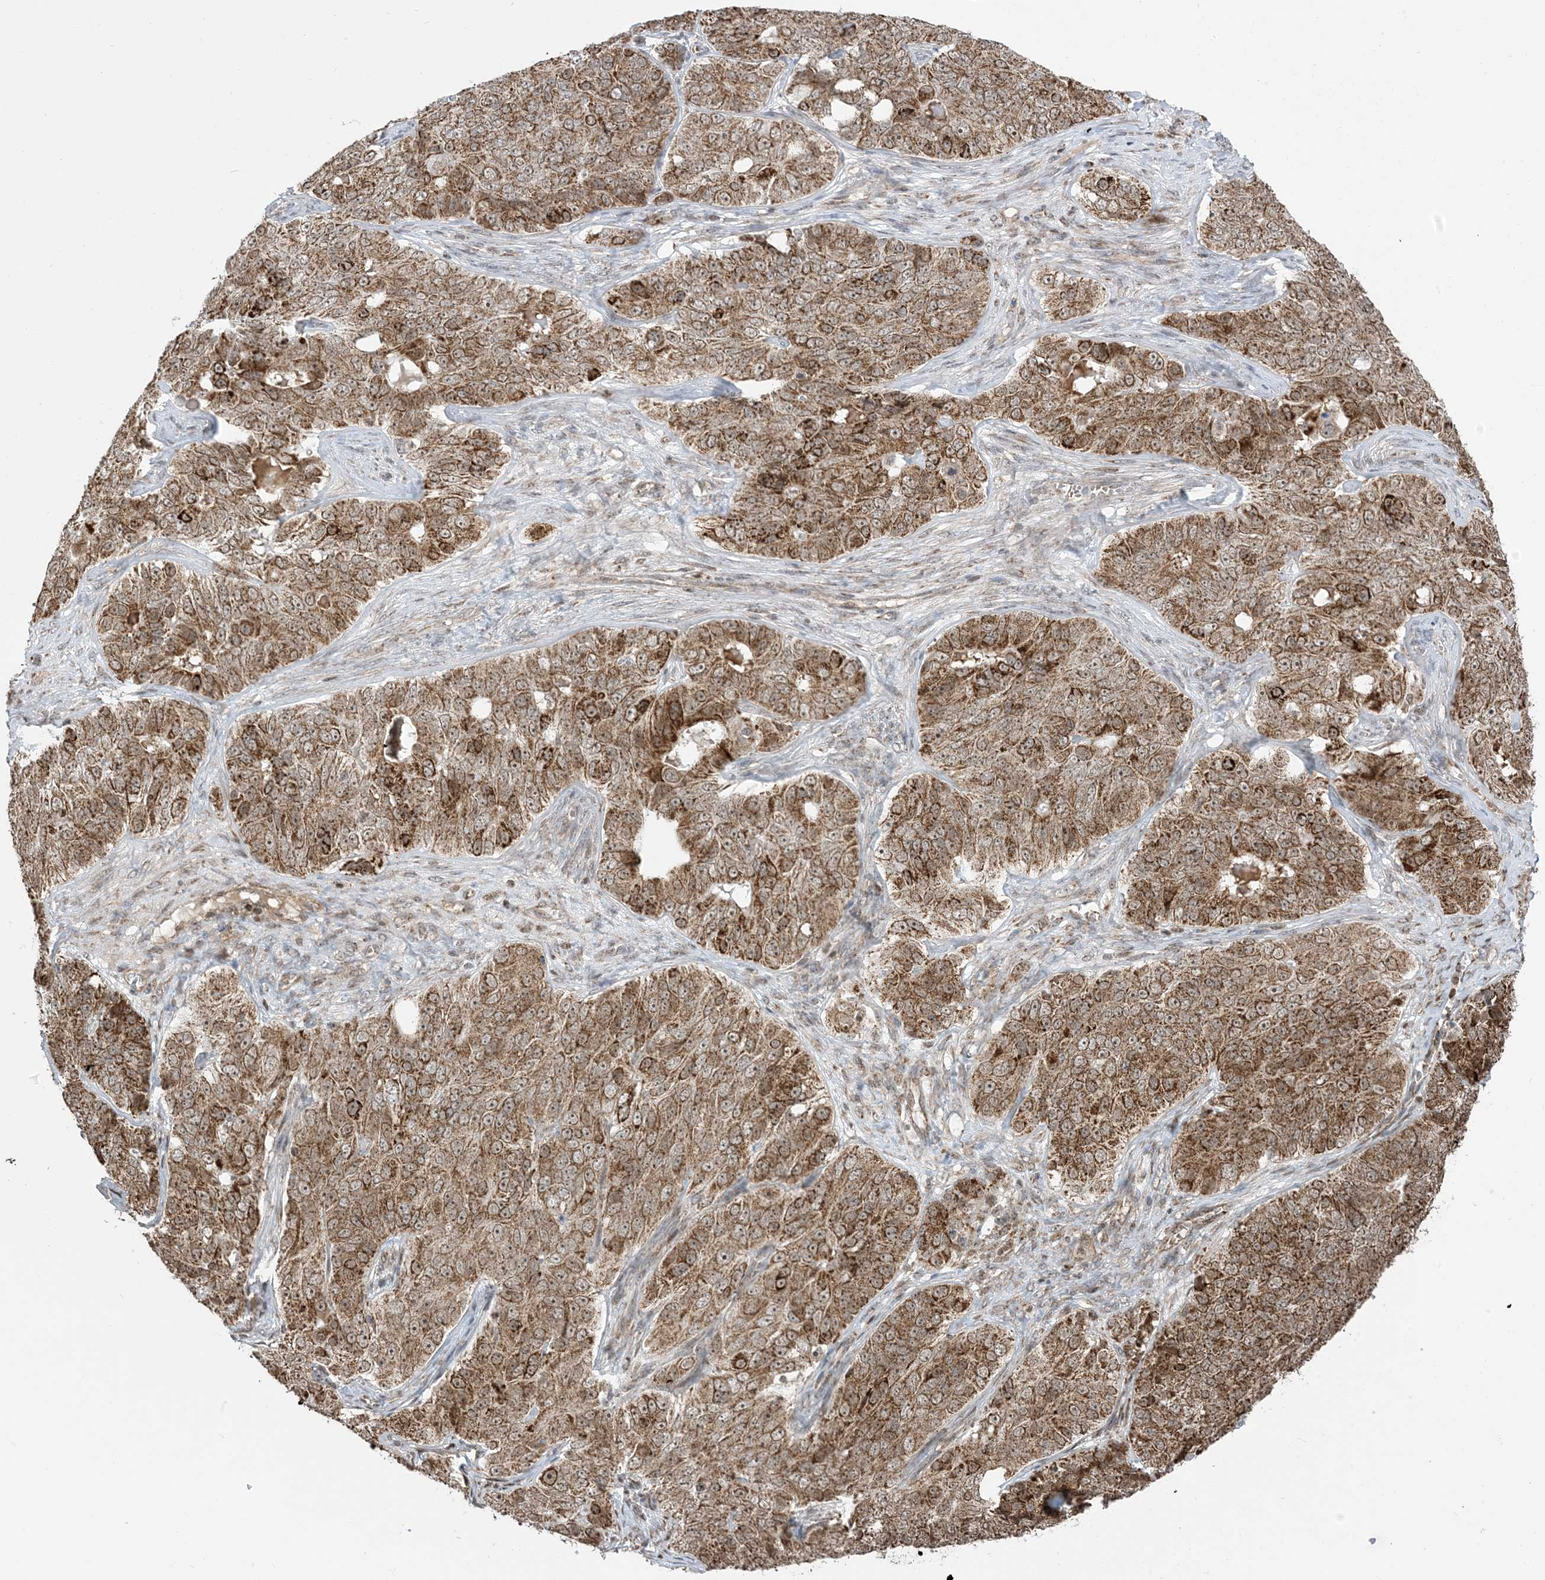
{"staining": {"intensity": "moderate", "quantity": ">75%", "location": "cytoplasmic/membranous,nuclear"}, "tissue": "ovarian cancer", "cell_type": "Tumor cells", "image_type": "cancer", "snomed": [{"axis": "morphology", "description": "Carcinoma, endometroid"}, {"axis": "topography", "description": "Ovary"}], "caption": "Tumor cells display medium levels of moderate cytoplasmic/membranous and nuclear expression in approximately >75% of cells in human ovarian endometroid carcinoma.", "gene": "MAPKBP1", "patient": {"sex": "female", "age": 51}}